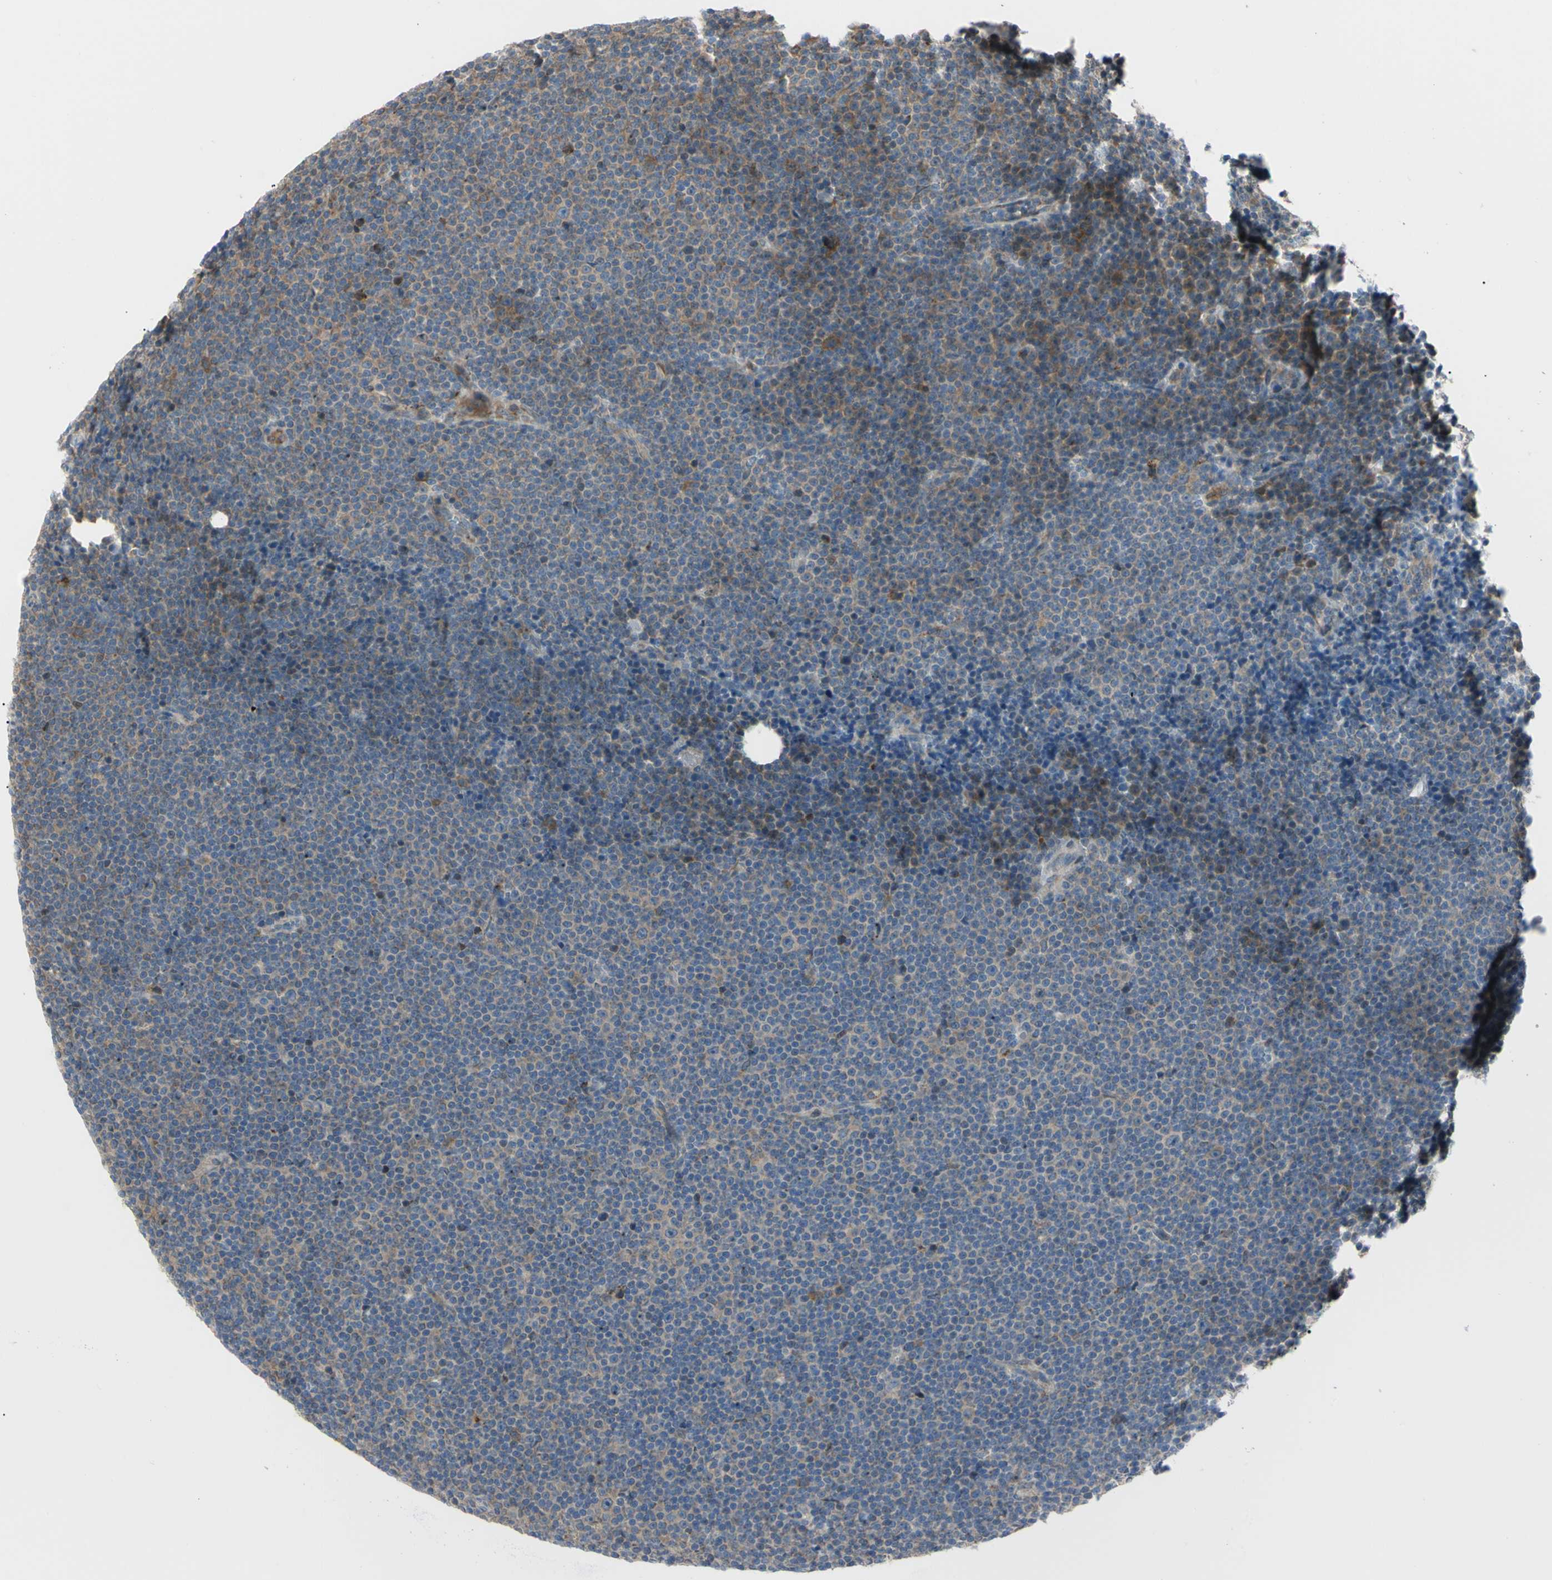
{"staining": {"intensity": "weak", "quantity": "25%-75%", "location": "cytoplasmic/membranous"}, "tissue": "lymphoma", "cell_type": "Tumor cells", "image_type": "cancer", "snomed": [{"axis": "morphology", "description": "Malignant lymphoma, non-Hodgkin's type, Low grade"}, {"axis": "topography", "description": "Lymph node"}], "caption": "Immunohistochemical staining of lymphoma demonstrates low levels of weak cytoplasmic/membranous protein expression in approximately 25%-75% of tumor cells.", "gene": "EIF5A", "patient": {"sex": "female", "age": 67}}